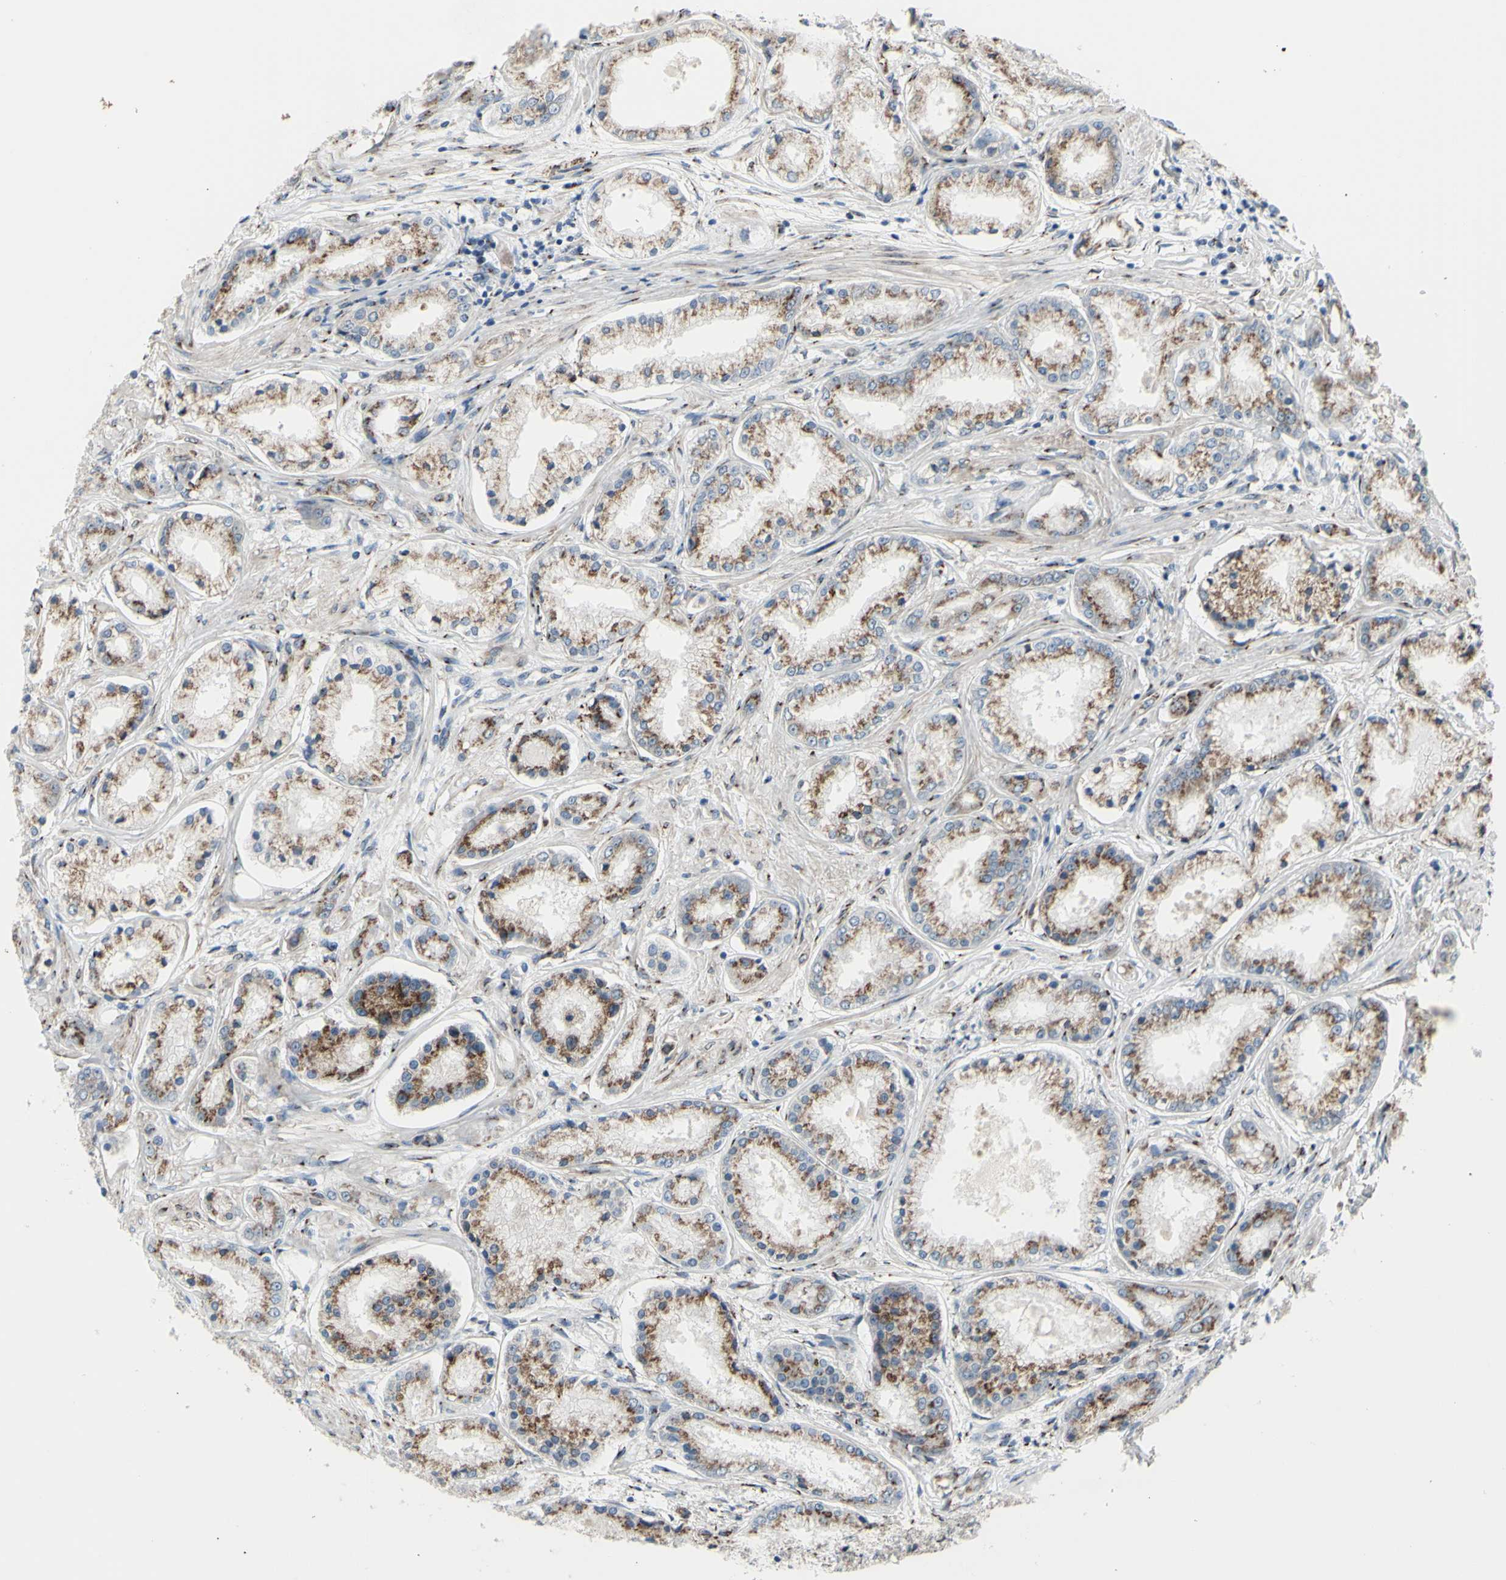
{"staining": {"intensity": "moderate", "quantity": ">75%", "location": "cytoplasmic/membranous"}, "tissue": "prostate cancer", "cell_type": "Tumor cells", "image_type": "cancer", "snomed": [{"axis": "morphology", "description": "Adenocarcinoma, High grade"}, {"axis": "topography", "description": "Prostate"}], "caption": "High-magnification brightfield microscopy of prostate cancer (adenocarcinoma (high-grade)) stained with DAB (3,3'-diaminobenzidine) (brown) and counterstained with hematoxylin (blue). tumor cells exhibit moderate cytoplasmic/membranous expression is present in approximately>75% of cells. The staining is performed using DAB brown chromogen to label protein expression. The nuclei are counter-stained blue using hematoxylin.", "gene": "GLG1", "patient": {"sex": "male", "age": 59}}